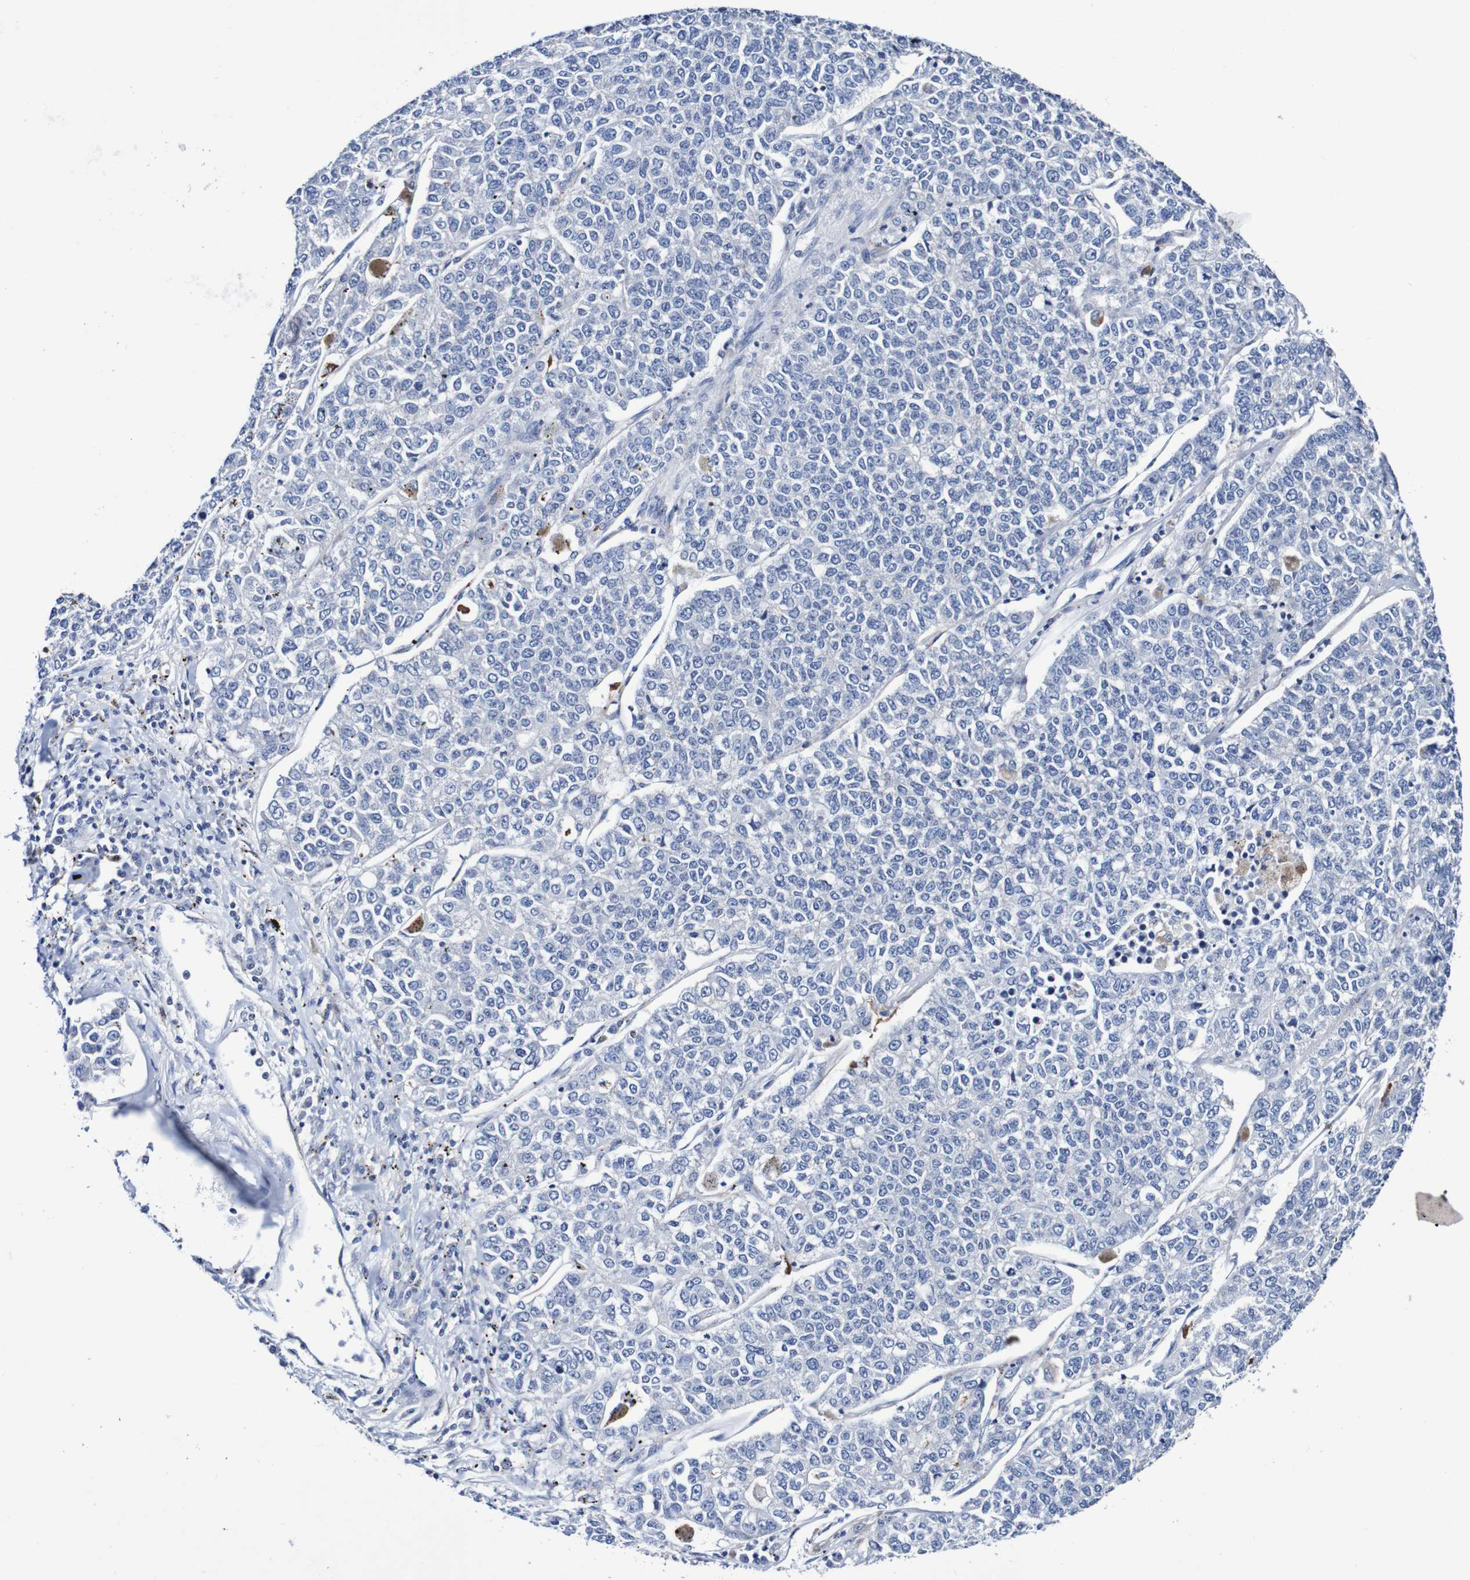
{"staining": {"intensity": "negative", "quantity": "none", "location": "none"}, "tissue": "lung cancer", "cell_type": "Tumor cells", "image_type": "cancer", "snomed": [{"axis": "morphology", "description": "Adenocarcinoma, NOS"}, {"axis": "topography", "description": "Lung"}], "caption": "IHC of human lung adenocarcinoma demonstrates no positivity in tumor cells. The staining is performed using DAB brown chromogen with nuclei counter-stained in using hematoxylin.", "gene": "SEZ6", "patient": {"sex": "male", "age": 49}}